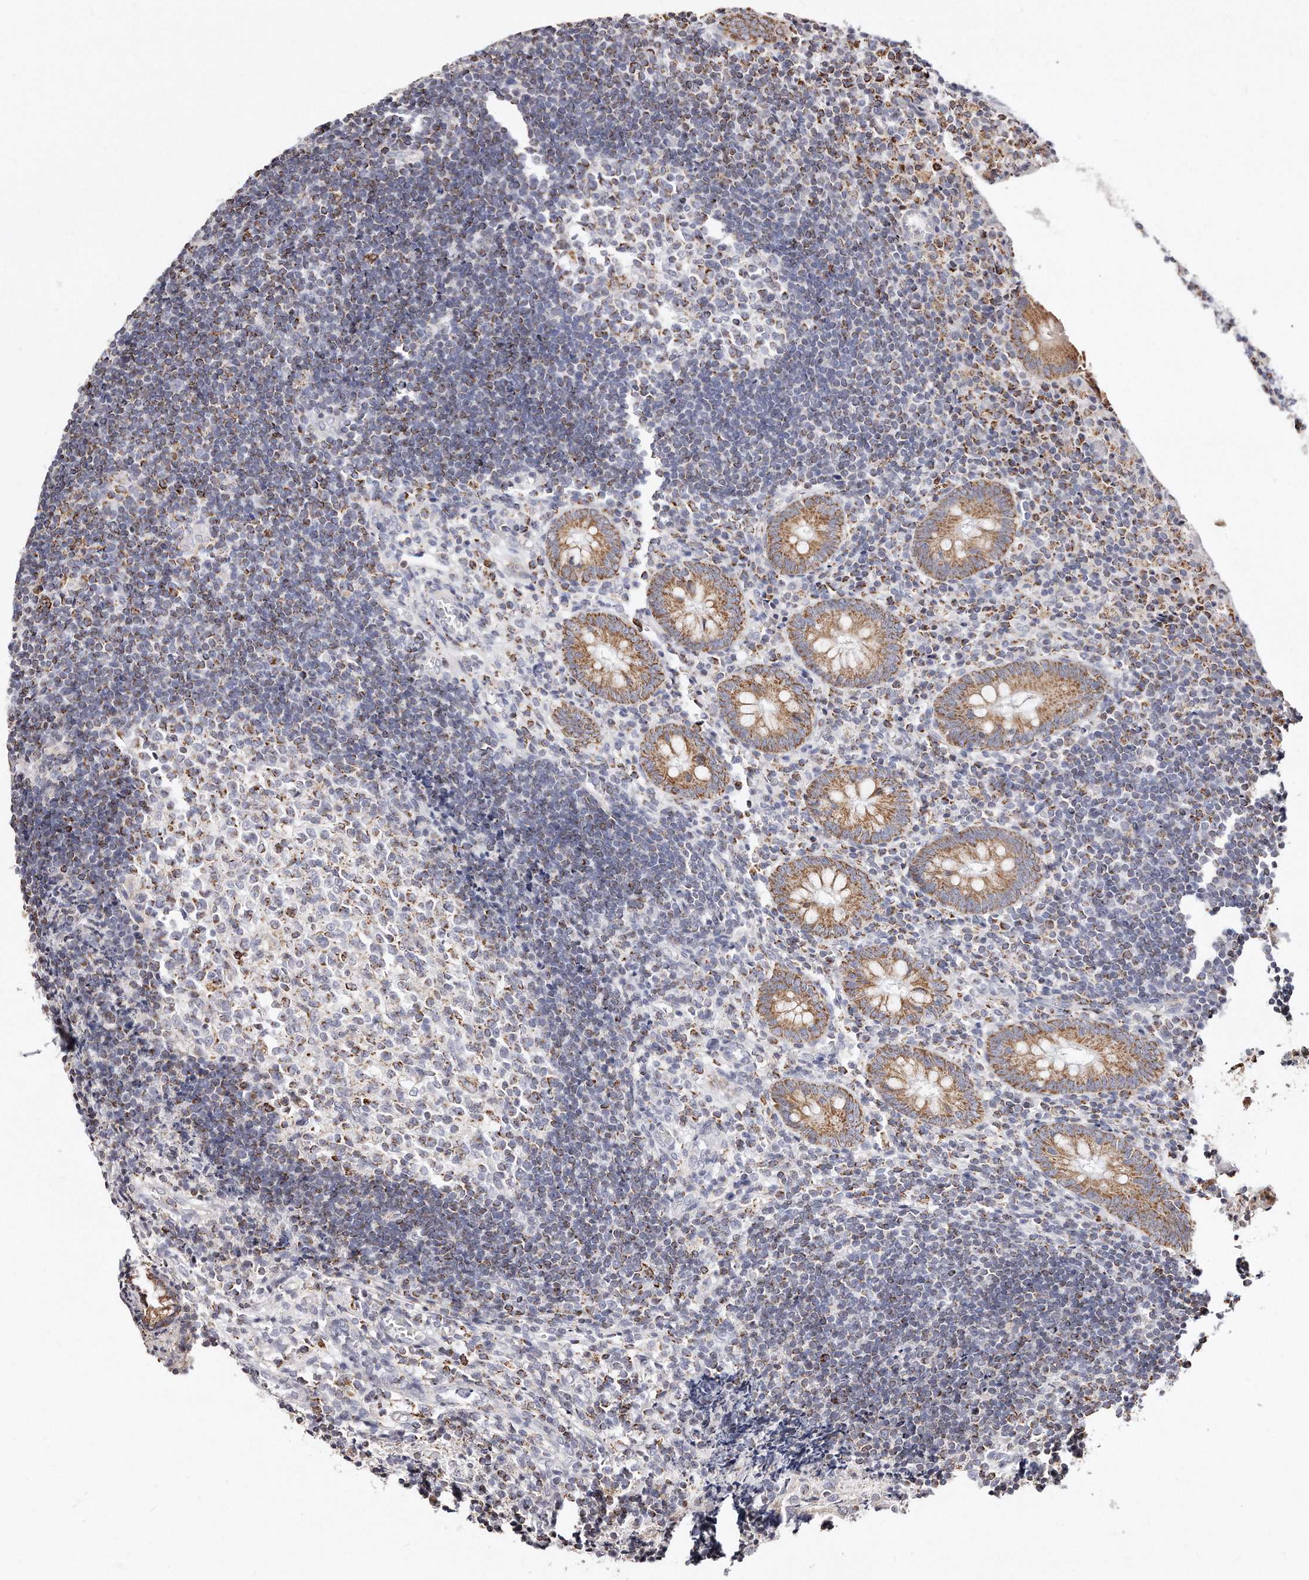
{"staining": {"intensity": "moderate", "quantity": ">75%", "location": "cytoplasmic/membranous"}, "tissue": "appendix", "cell_type": "Glandular cells", "image_type": "normal", "snomed": [{"axis": "morphology", "description": "Normal tissue, NOS"}, {"axis": "topography", "description": "Appendix"}], "caption": "Protein staining by IHC reveals moderate cytoplasmic/membranous staining in approximately >75% of glandular cells in unremarkable appendix. The staining was performed using DAB (3,3'-diaminobenzidine), with brown indicating positive protein expression. Nuclei are stained blue with hematoxylin.", "gene": "RTKN", "patient": {"sex": "female", "age": 17}}